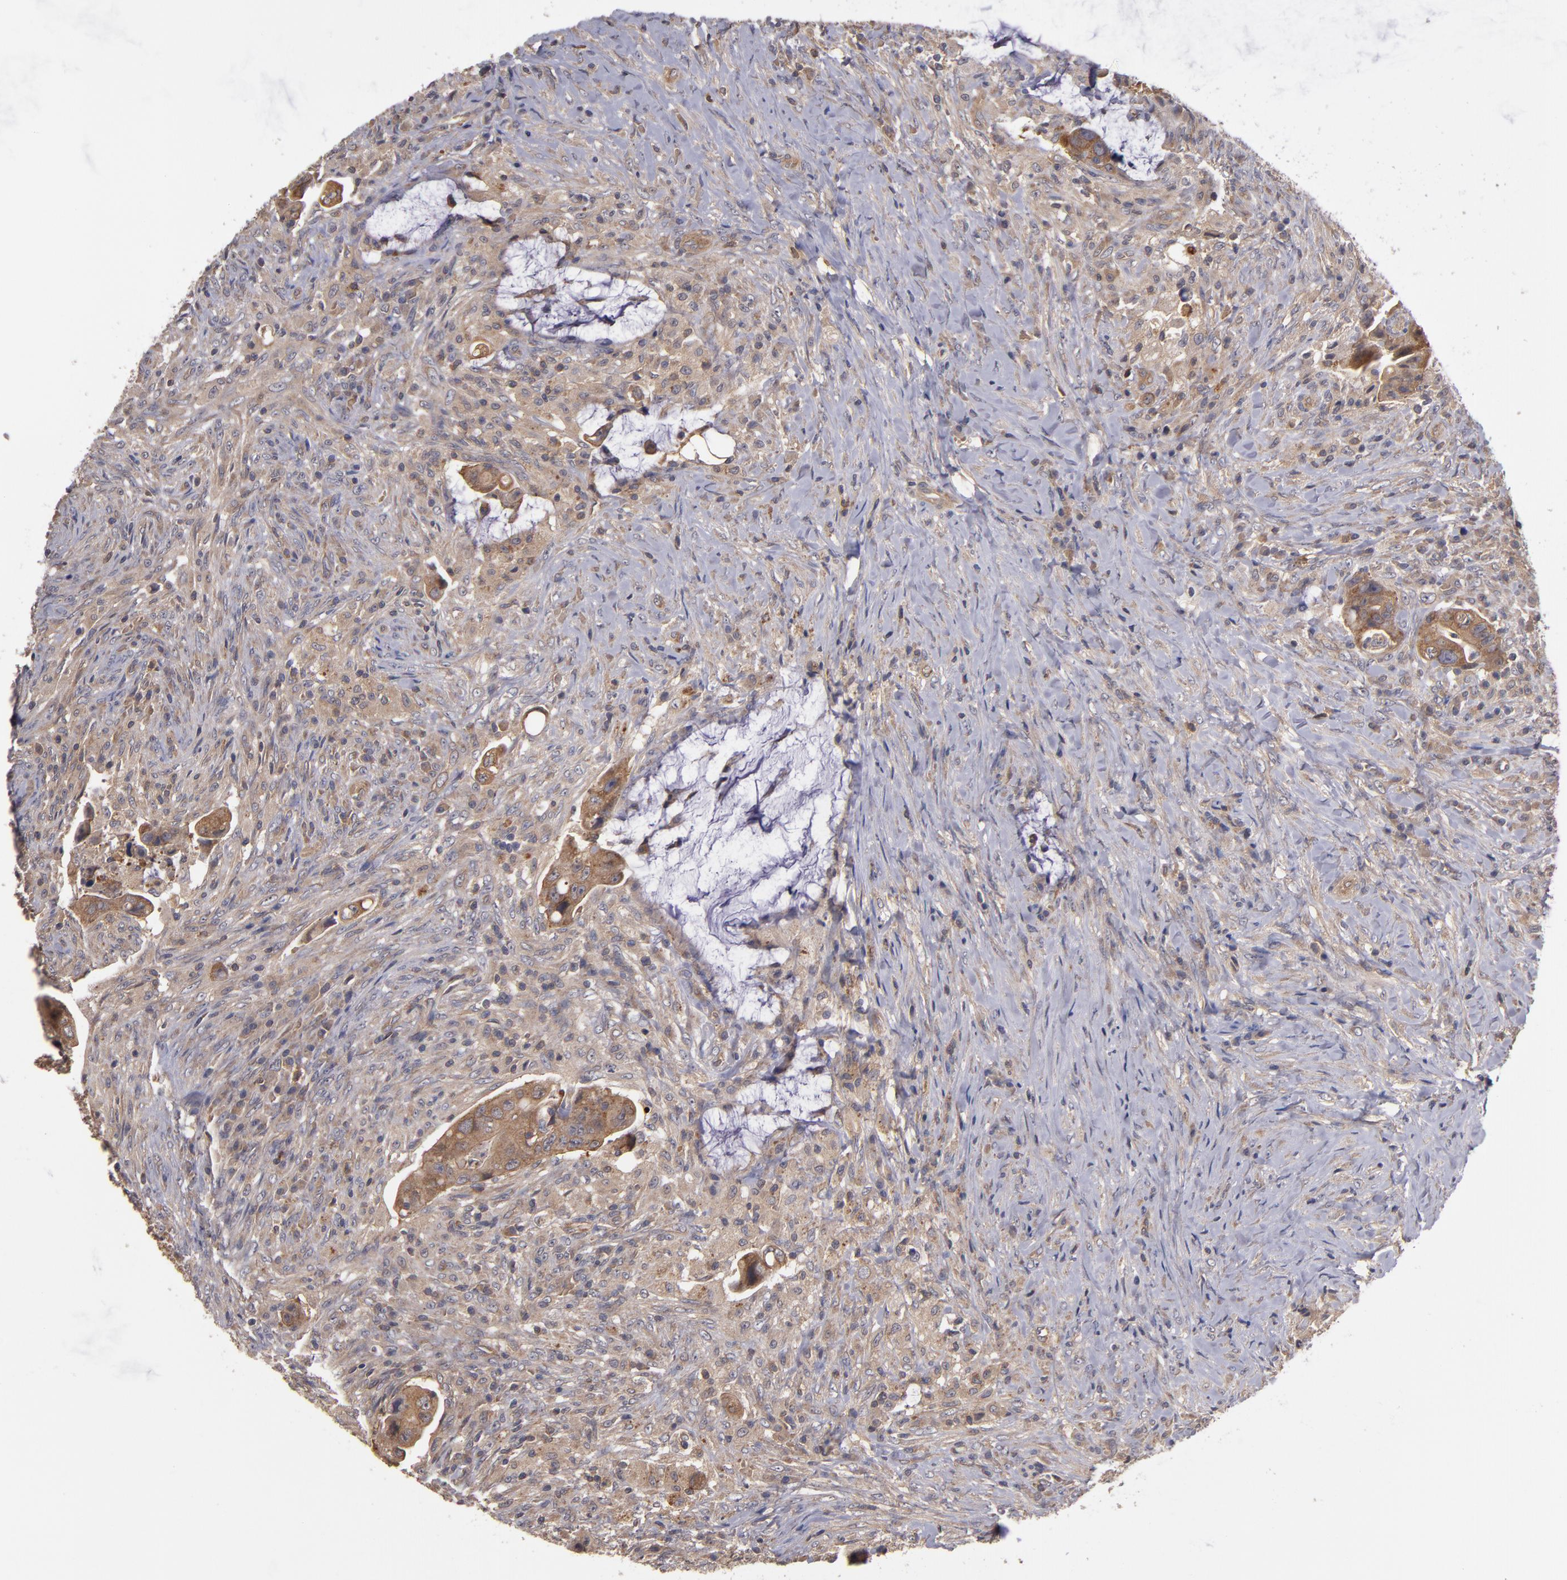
{"staining": {"intensity": "moderate", "quantity": ">75%", "location": "cytoplasmic/membranous"}, "tissue": "colorectal cancer", "cell_type": "Tumor cells", "image_type": "cancer", "snomed": [{"axis": "morphology", "description": "Adenocarcinoma, NOS"}, {"axis": "topography", "description": "Rectum"}], "caption": "Immunohistochemistry (IHC) of colorectal adenocarcinoma shows medium levels of moderate cytoplasmic/membranous positivity in approximately >75% of tumor cells. (Brightfield microscopy of DAB IHC at high magnification).", "gene": "CTSO", "patient": {"sex": "female", "age": 71}}